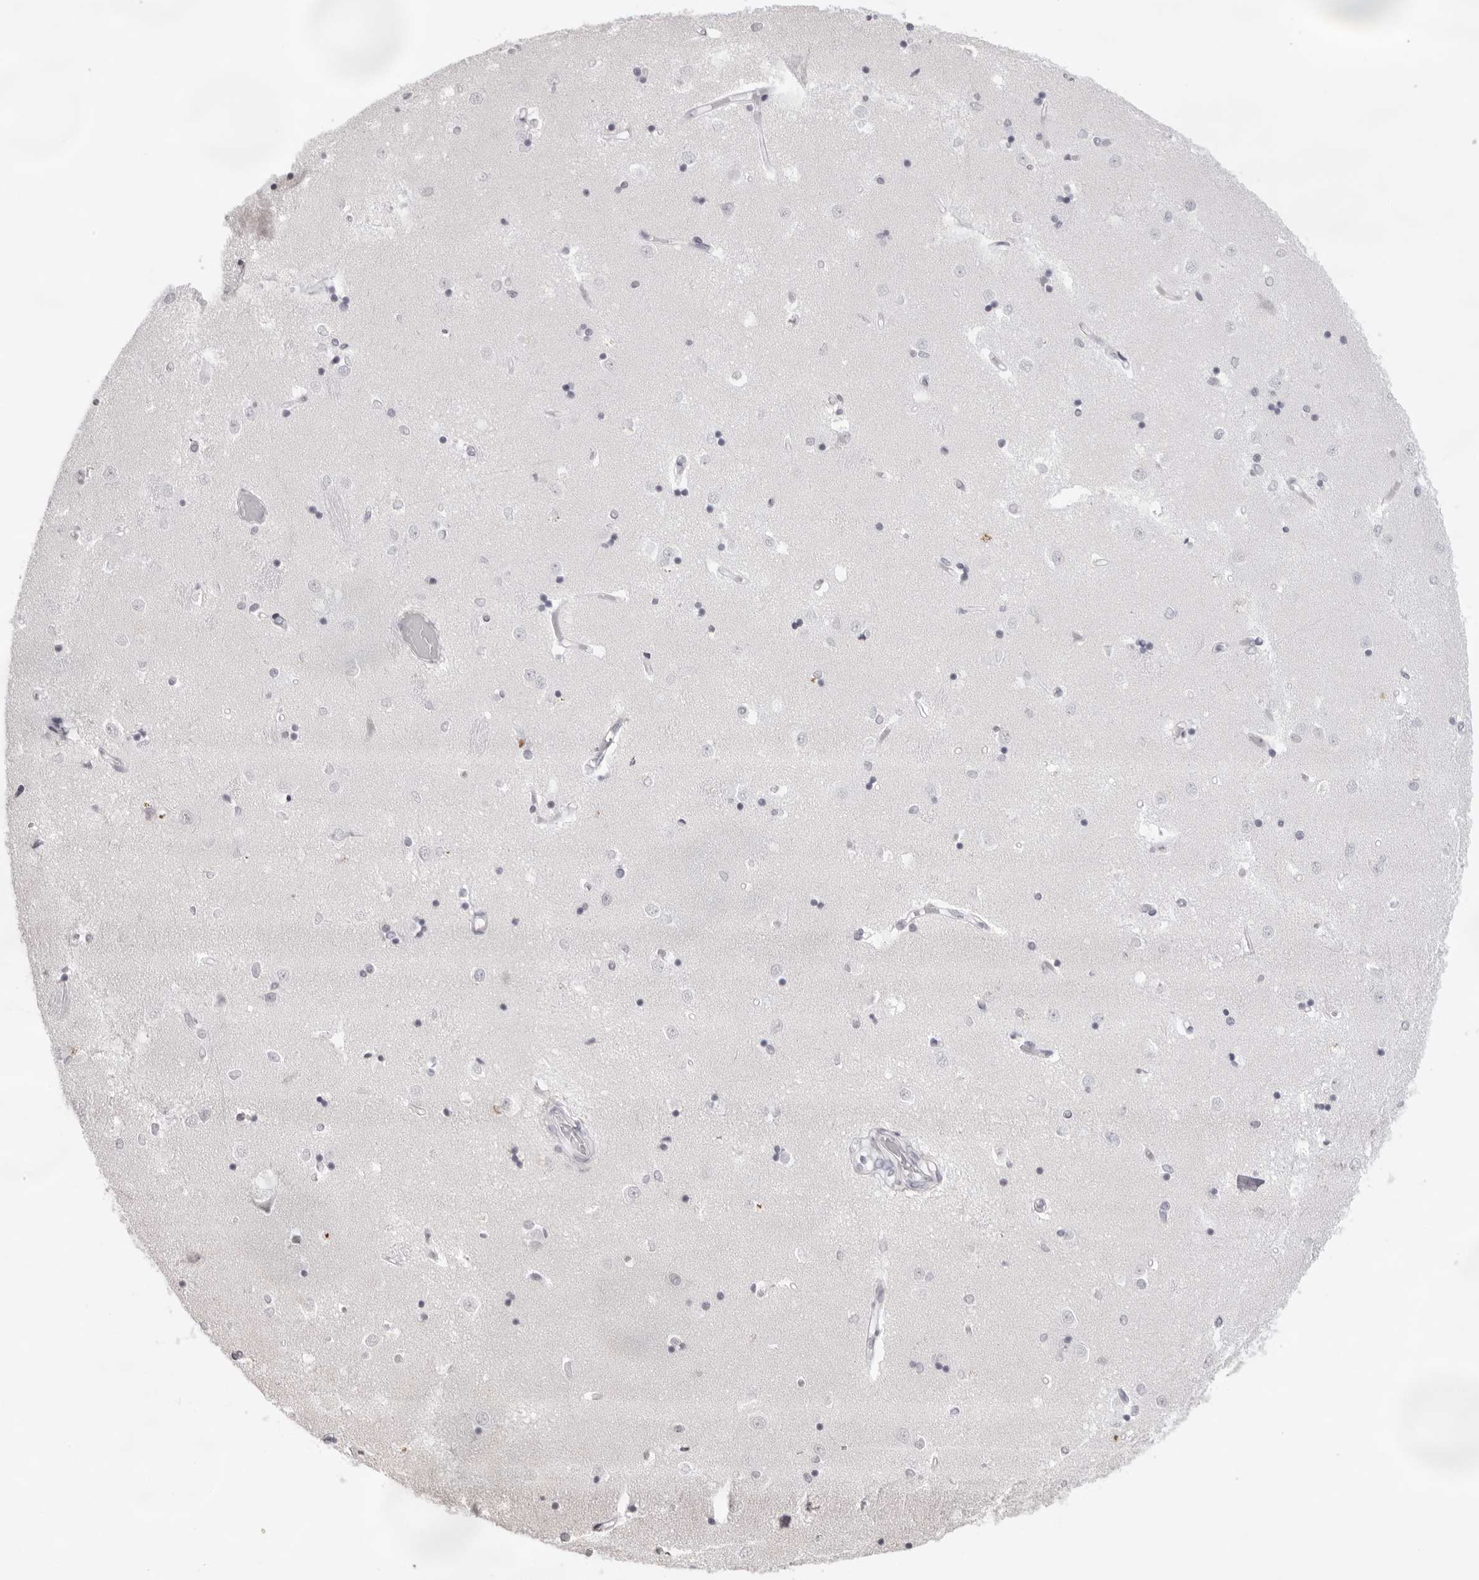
{"staining": {"intensity": "negative", "quantity": "none", "location": "none"}, "tissue": "caudate", "cell_type": "Glial cells", "image_type": "normal", "snomed": [{"axis": "morphology", "description": "Normal tissue, NOS"}, {"axis": "topography", "description": "Lateral ventricle wall"}], "caption": "Histopathology image shows no protein expression in glial cells of benign caudate. Nuclei are stained in blue.", "gene": "KLK12", "patient": {"sex": "male", "age": 45}}